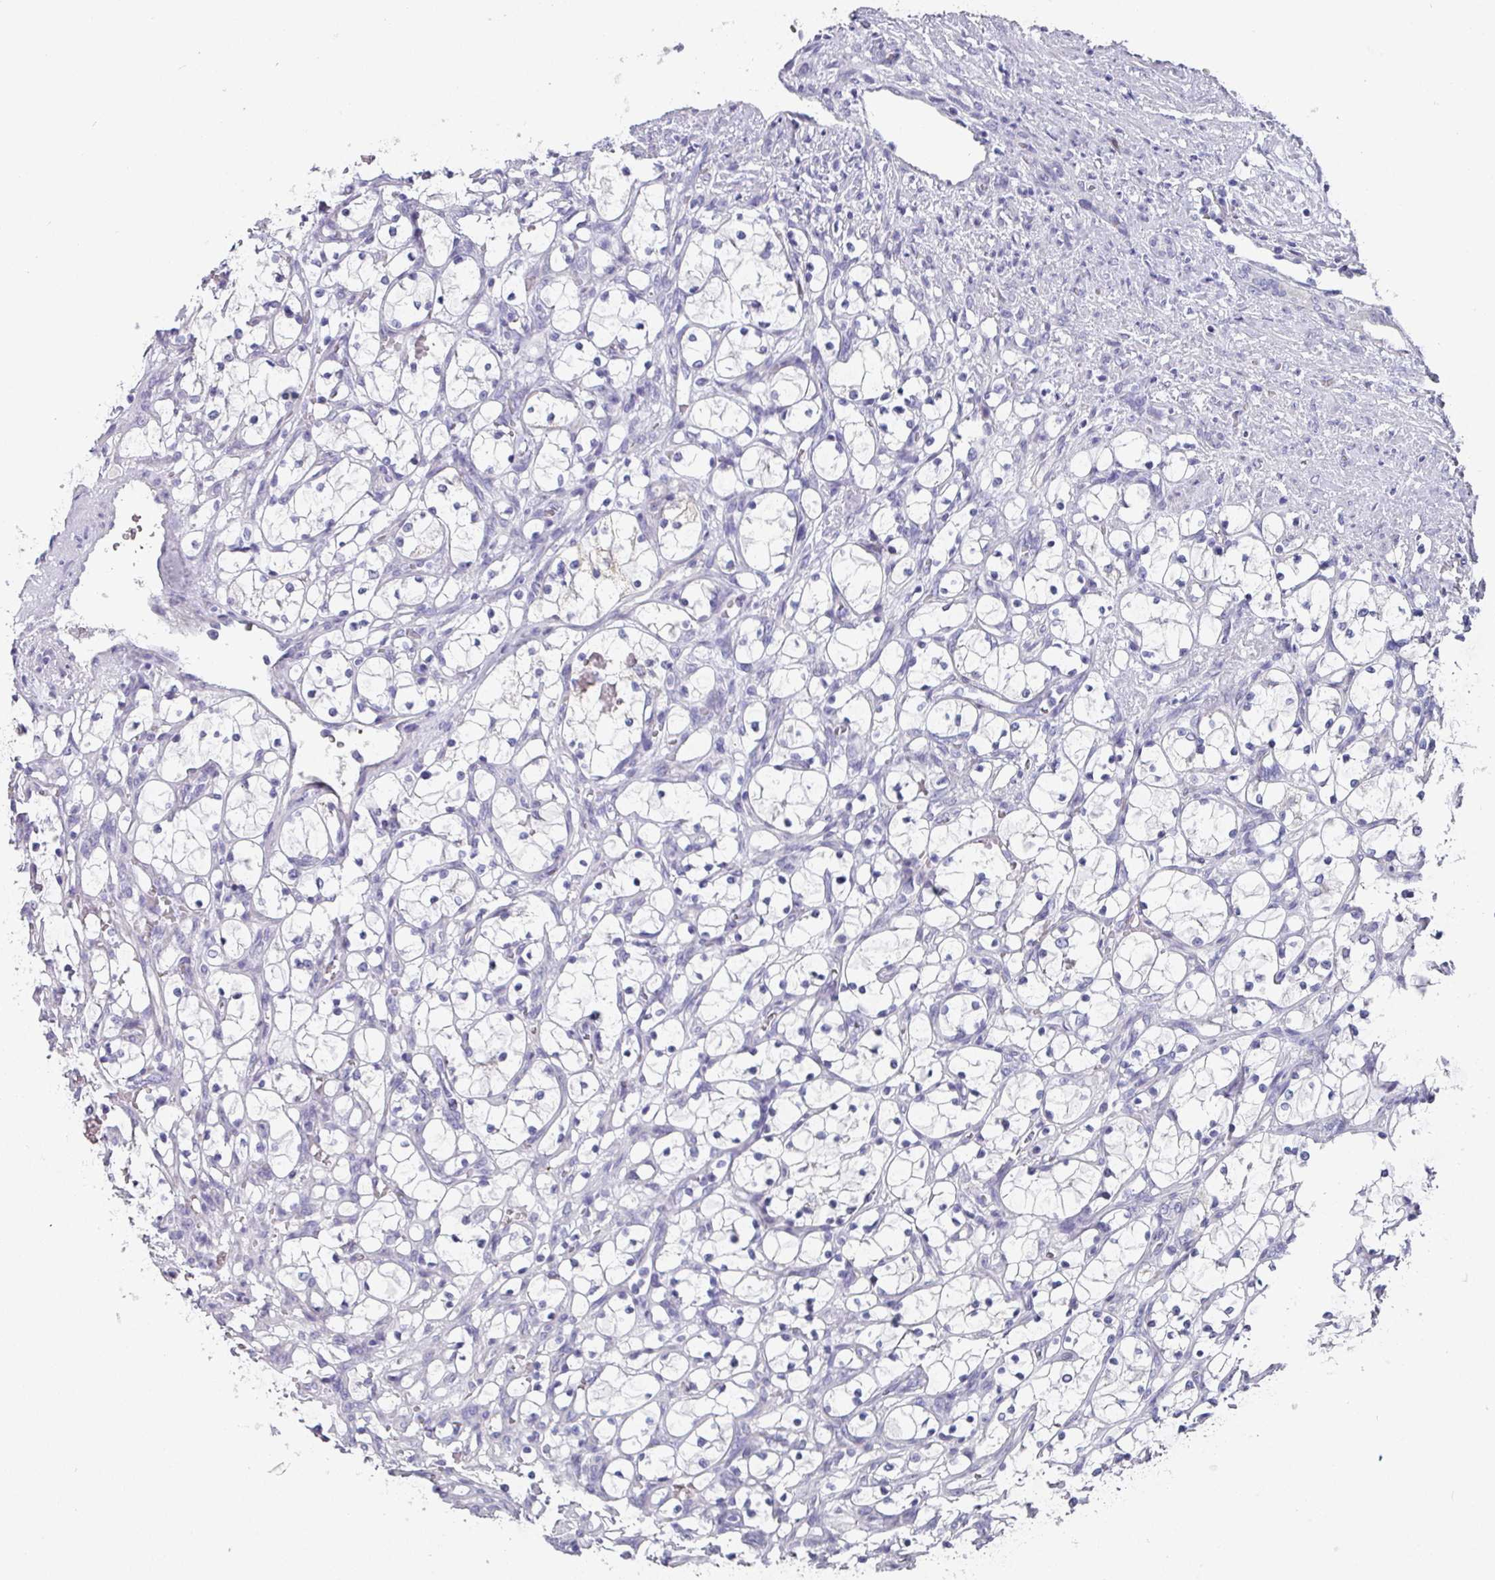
{"staining": {"intensity": "negative", "quantity": "none", "location": "none"}, "tissue": "renal cancer", "cell_type": "Tumor cells", "image_type": "cancer", "snomed": [{"axis": "morphology", "description": "Adenocarcinoma, NOS"}, {"axis": "topography", "description": "Kidney"}], "caption": "Tumor cells are negative for brown protein staining in renal cancer.", "gene": "DEFB115", "patient": {"sex": "female", "age": 69}}